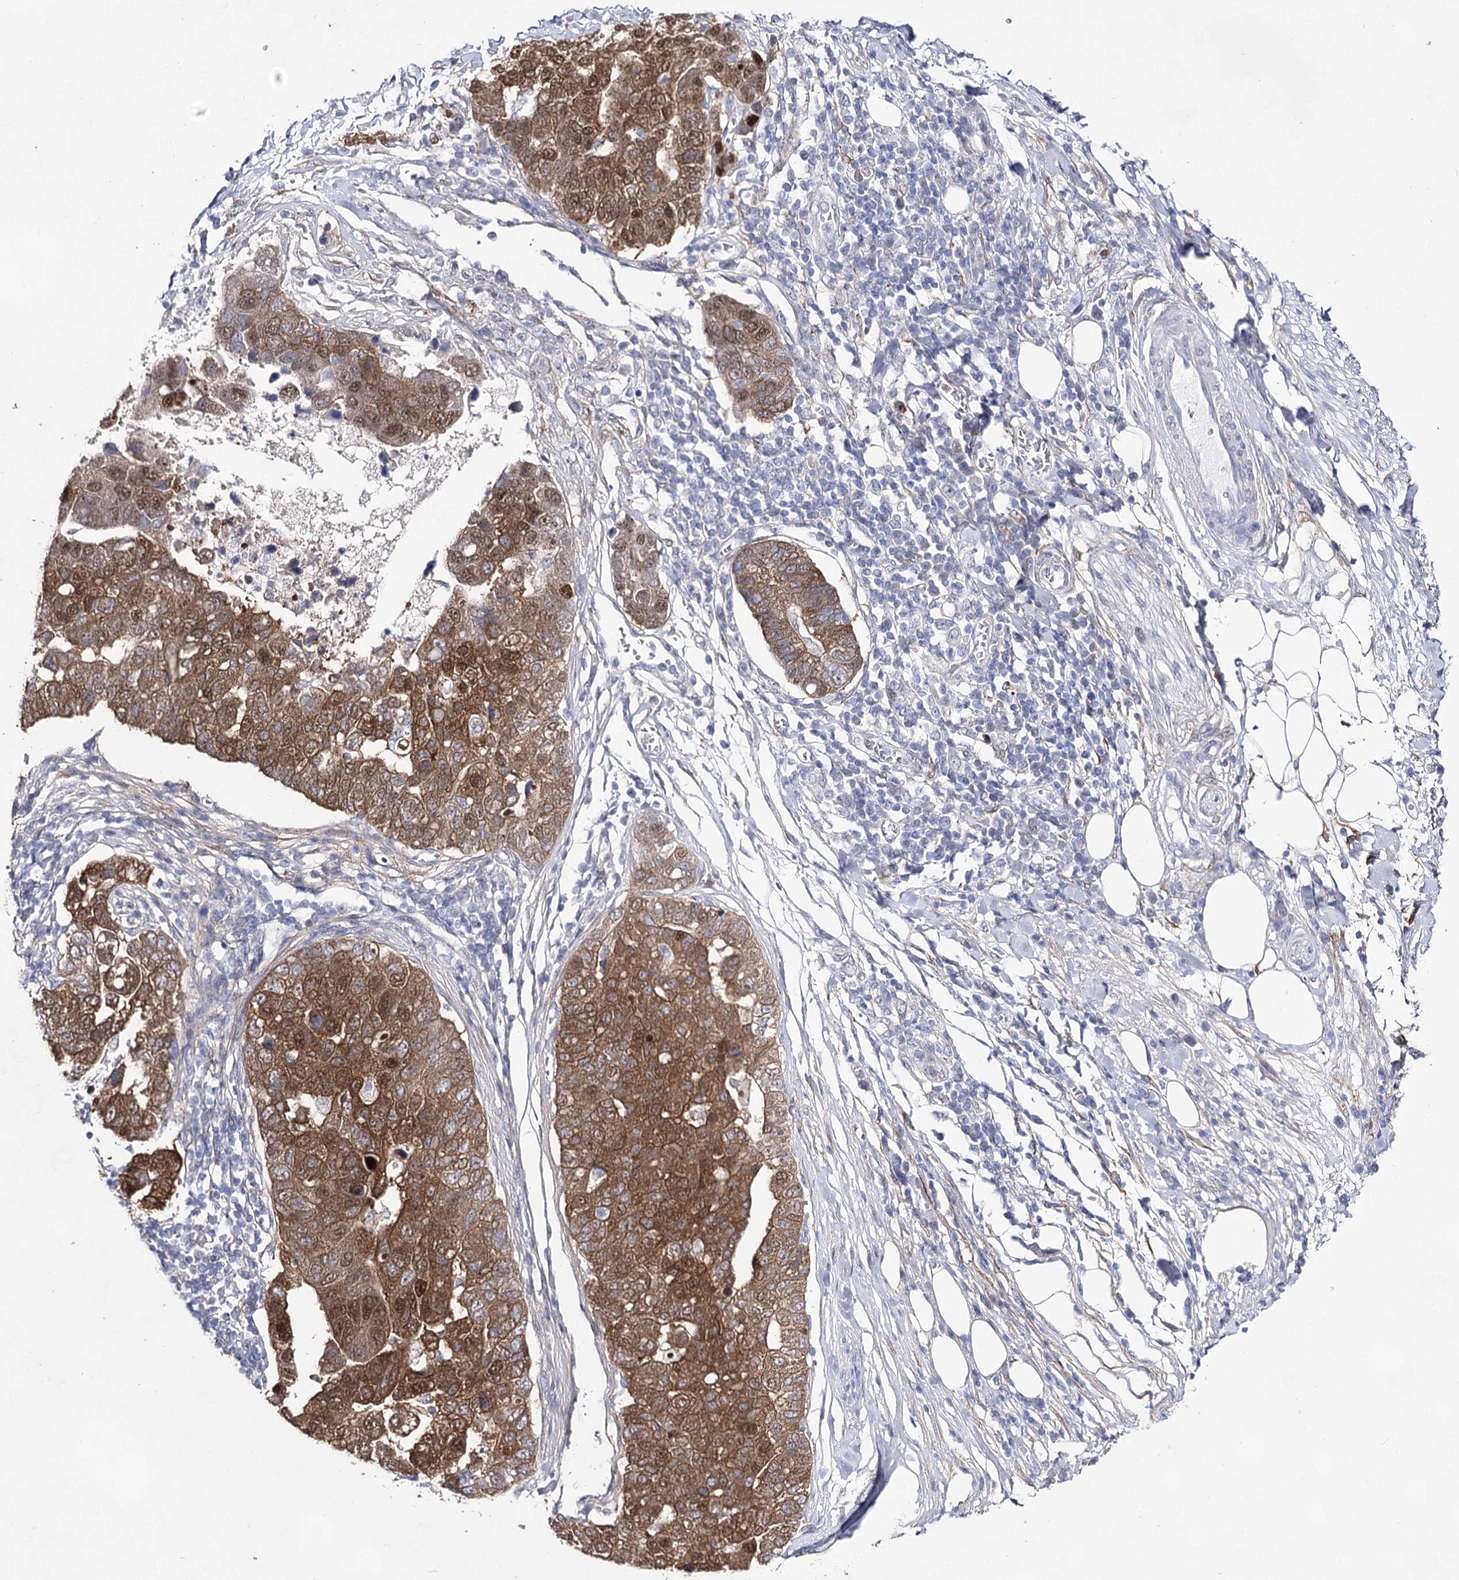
{"staining": {"intensity": "moderate", "quantity": ">75%", "location": "cytoplasmic/membranous,nuclear"}, "tissue": "pancreatic cancer", "cell_type": "Tumor cells", "image_type": "cancer", "snomed": [{"axis": "morphology", "description": "Adenocarcinoma, NOS"}, {"axis": "topography", "description": "Pancreas"}], "caption": "Immunohistochemistry (IHC) image of neoplastic tissue: pancreatic cancer (adenocarcinoma) stained using IHC shows medium levels of moderate protein expression localized specifically in the cytoplasmic/membranous and nuclear of tumor cells, appearing as a cytoplasmic/membranous and nuclear brown color.", "gene": "UGDH", "patient": {"sex": "female", "age": 61}}